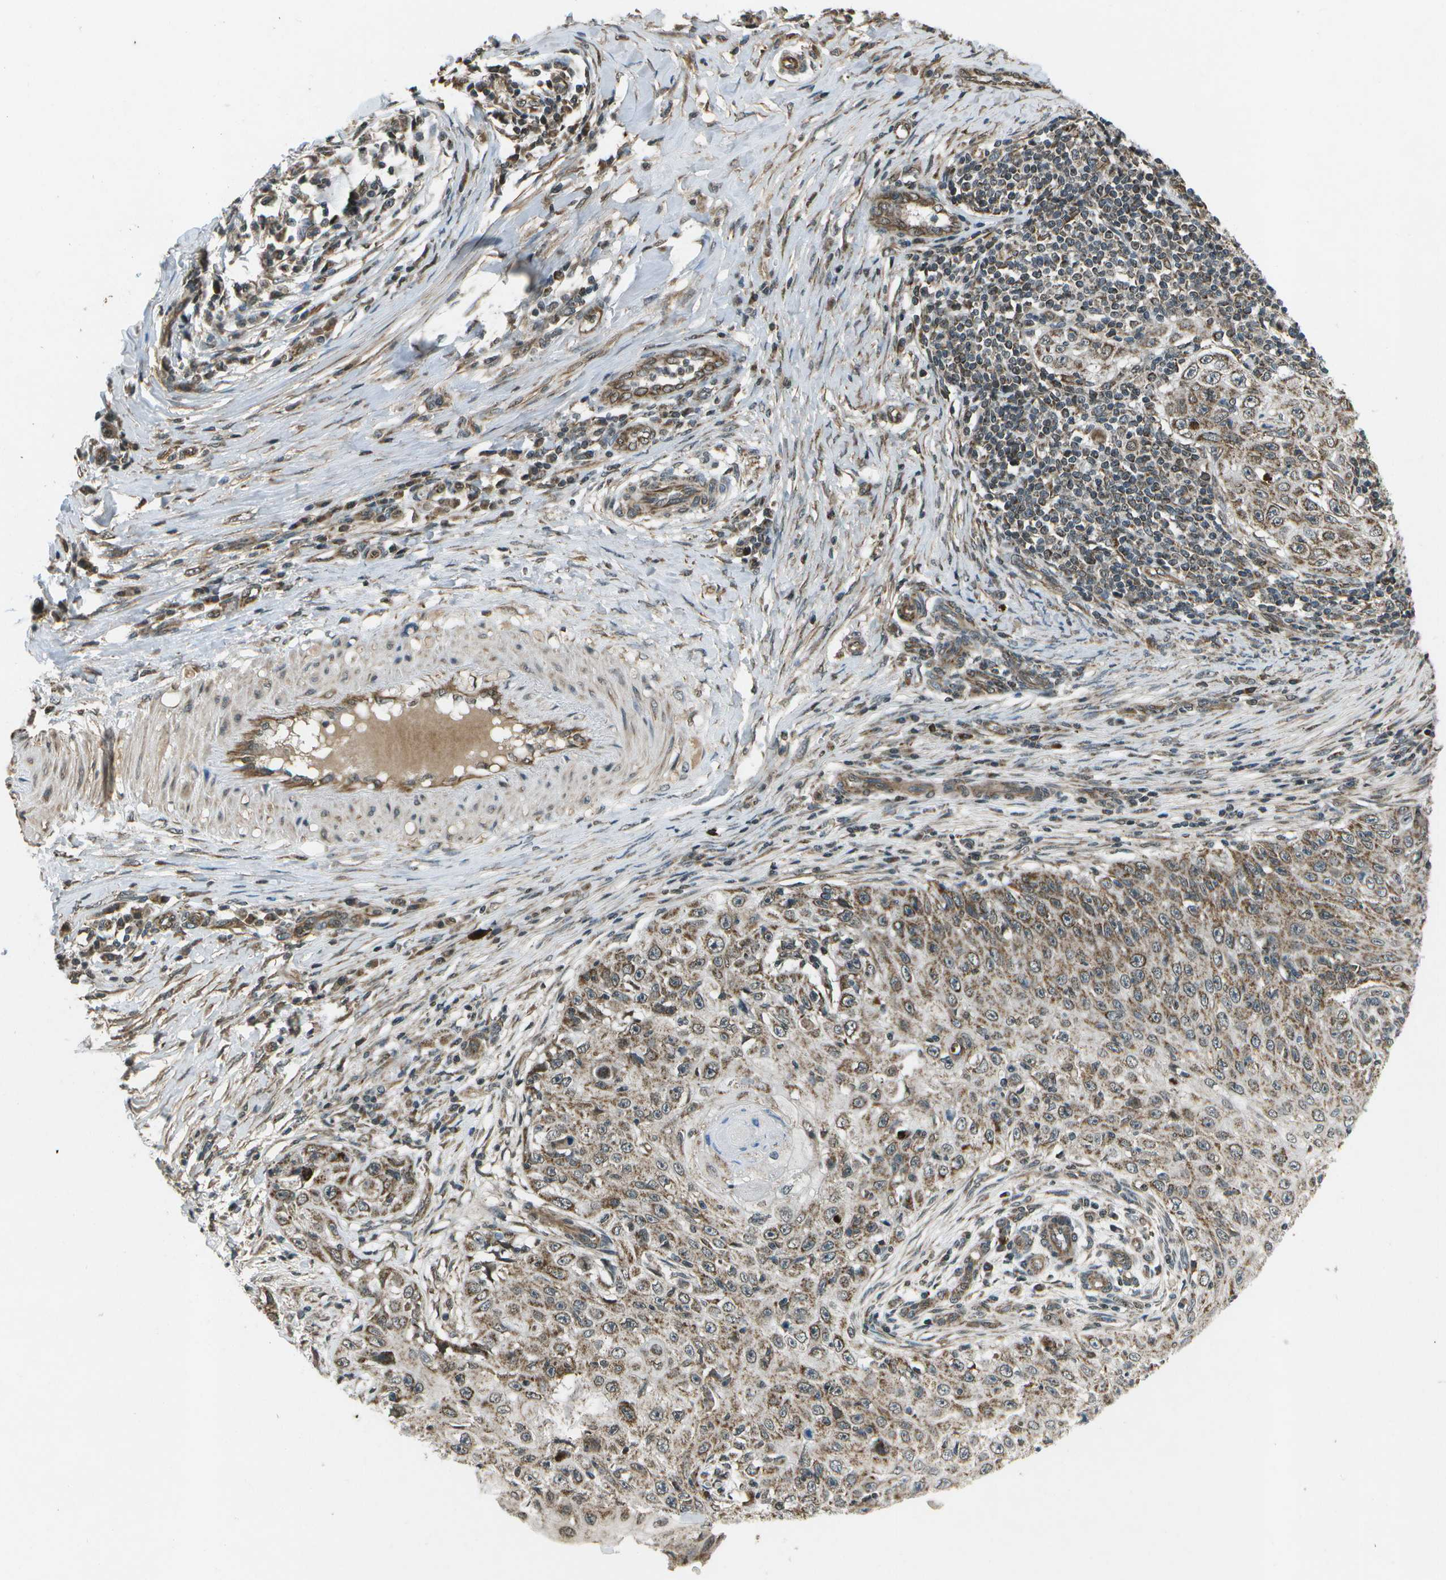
{"staining": {"intensity": "moderate", "quantity": ">75%", "location": "cytoplasmic/membranous"}, "tissue": "skin cancer", "cell_type": "Tumor cells", "image_type": "cancer", "snomed": [{"axis": "morphology", "description": "Squamous cell carcinoma, NOS"}, {"axis": "topography", "description": "Skin"}], "caption": "Tumor cells reveal medium levels of moderate cytoplasmic/membranous expression in about >75% of cells in skin squamous cell carcinoma.", "gene": "EIF2AK1", "patient": {"sex": "male", "age": 86}}